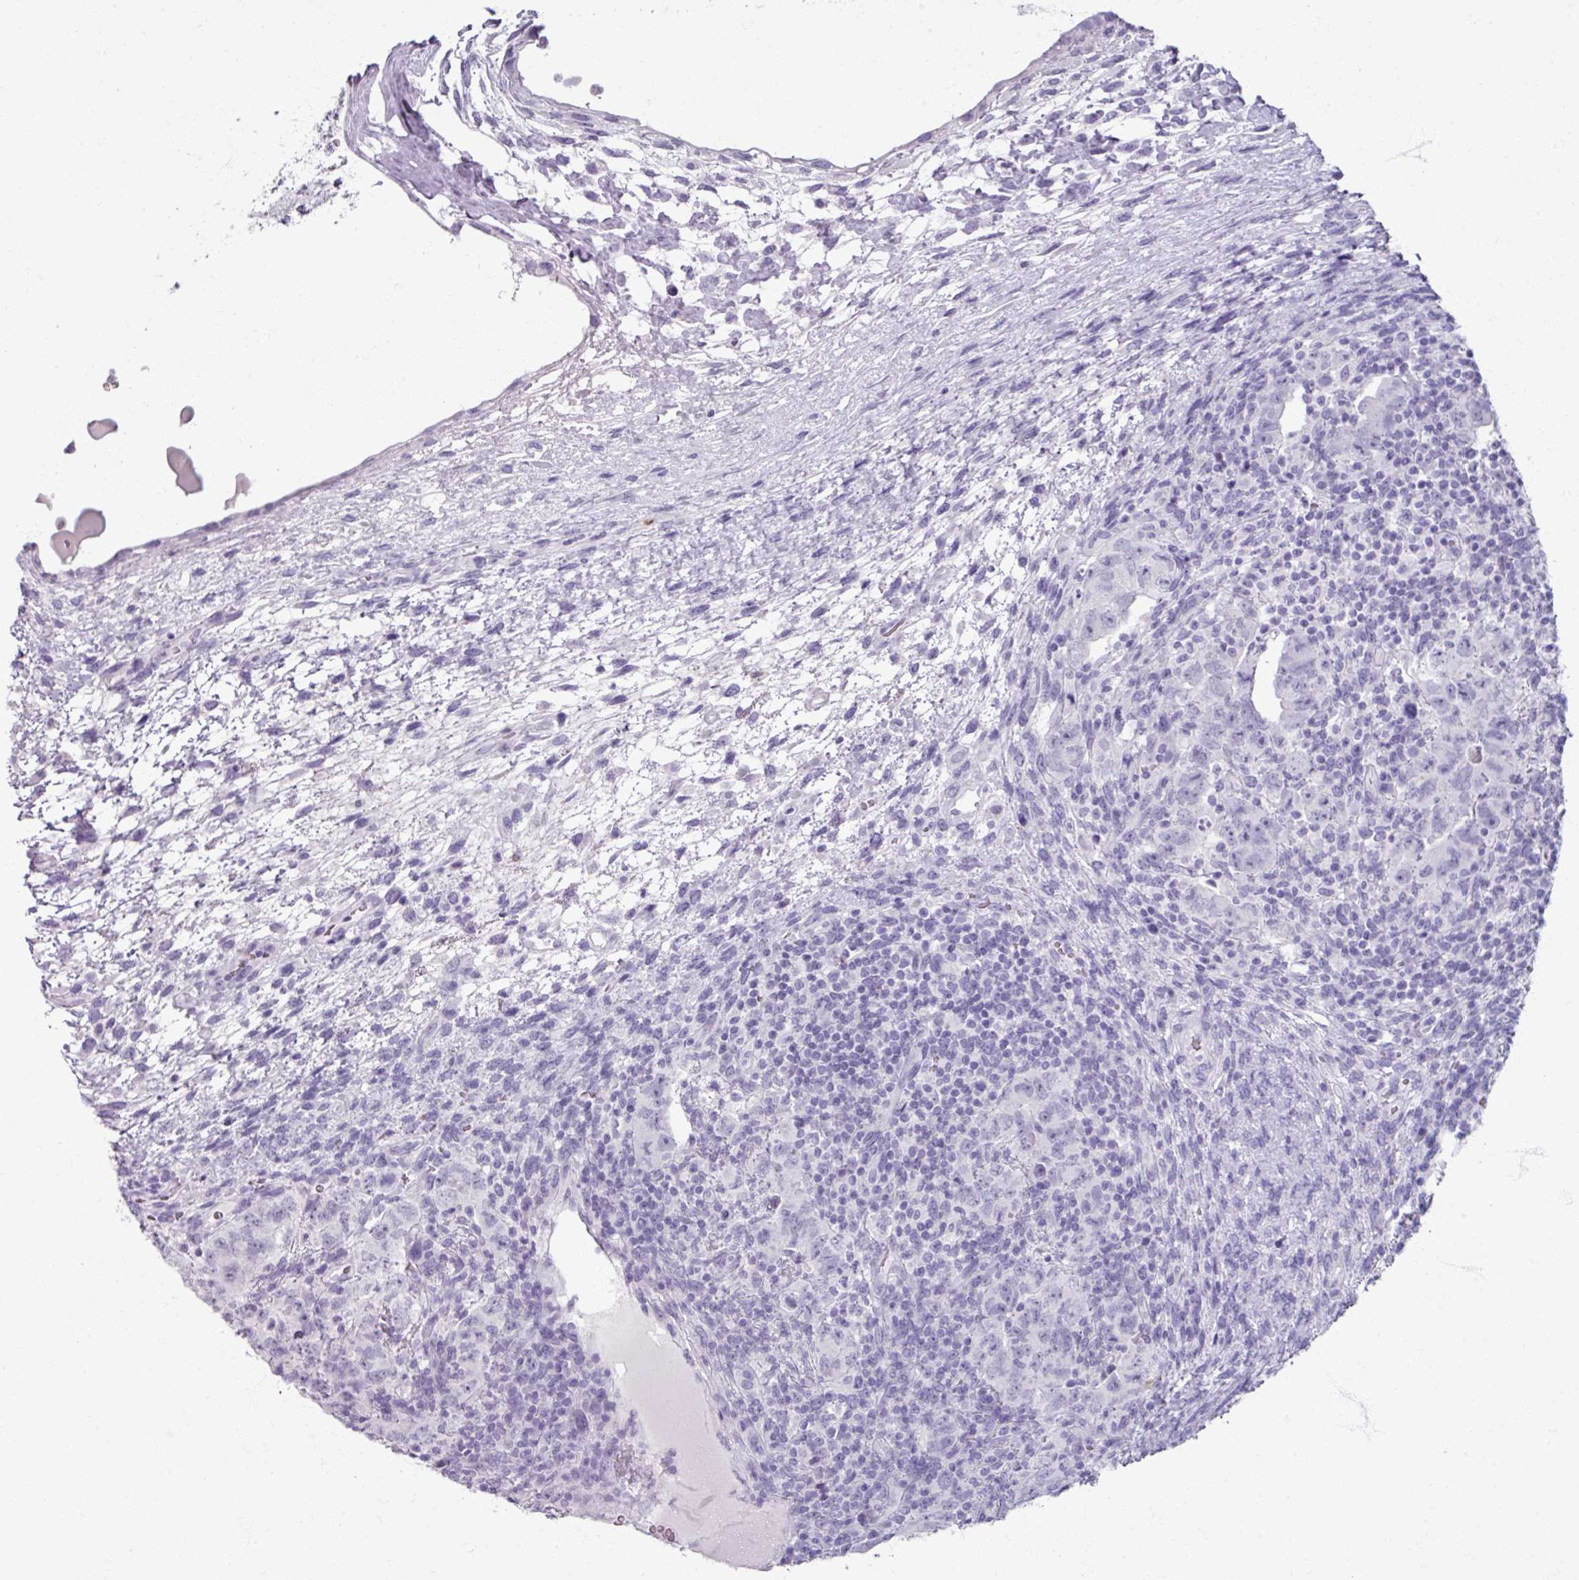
{"staining": {"intensity": "negative", "quantity": "none", "location": "none"}, "tissue": "testis cancer", "cell_type": "Tumor cells", "image_type": "cancer", "snomed": [{"axis": "morphology", "description": "Carcinoma, Embryonal, NOS"}, {"axis": "topography", "description": "Testis"}], "caption": "DAB (3,3'-diaminobenzidine) immunohistochemical staining of human testis embryonal carcinoma displays no significant positivity in tumor cells.", "gene": "ARG1", "patient": {"sex": "male", "age": 24}}